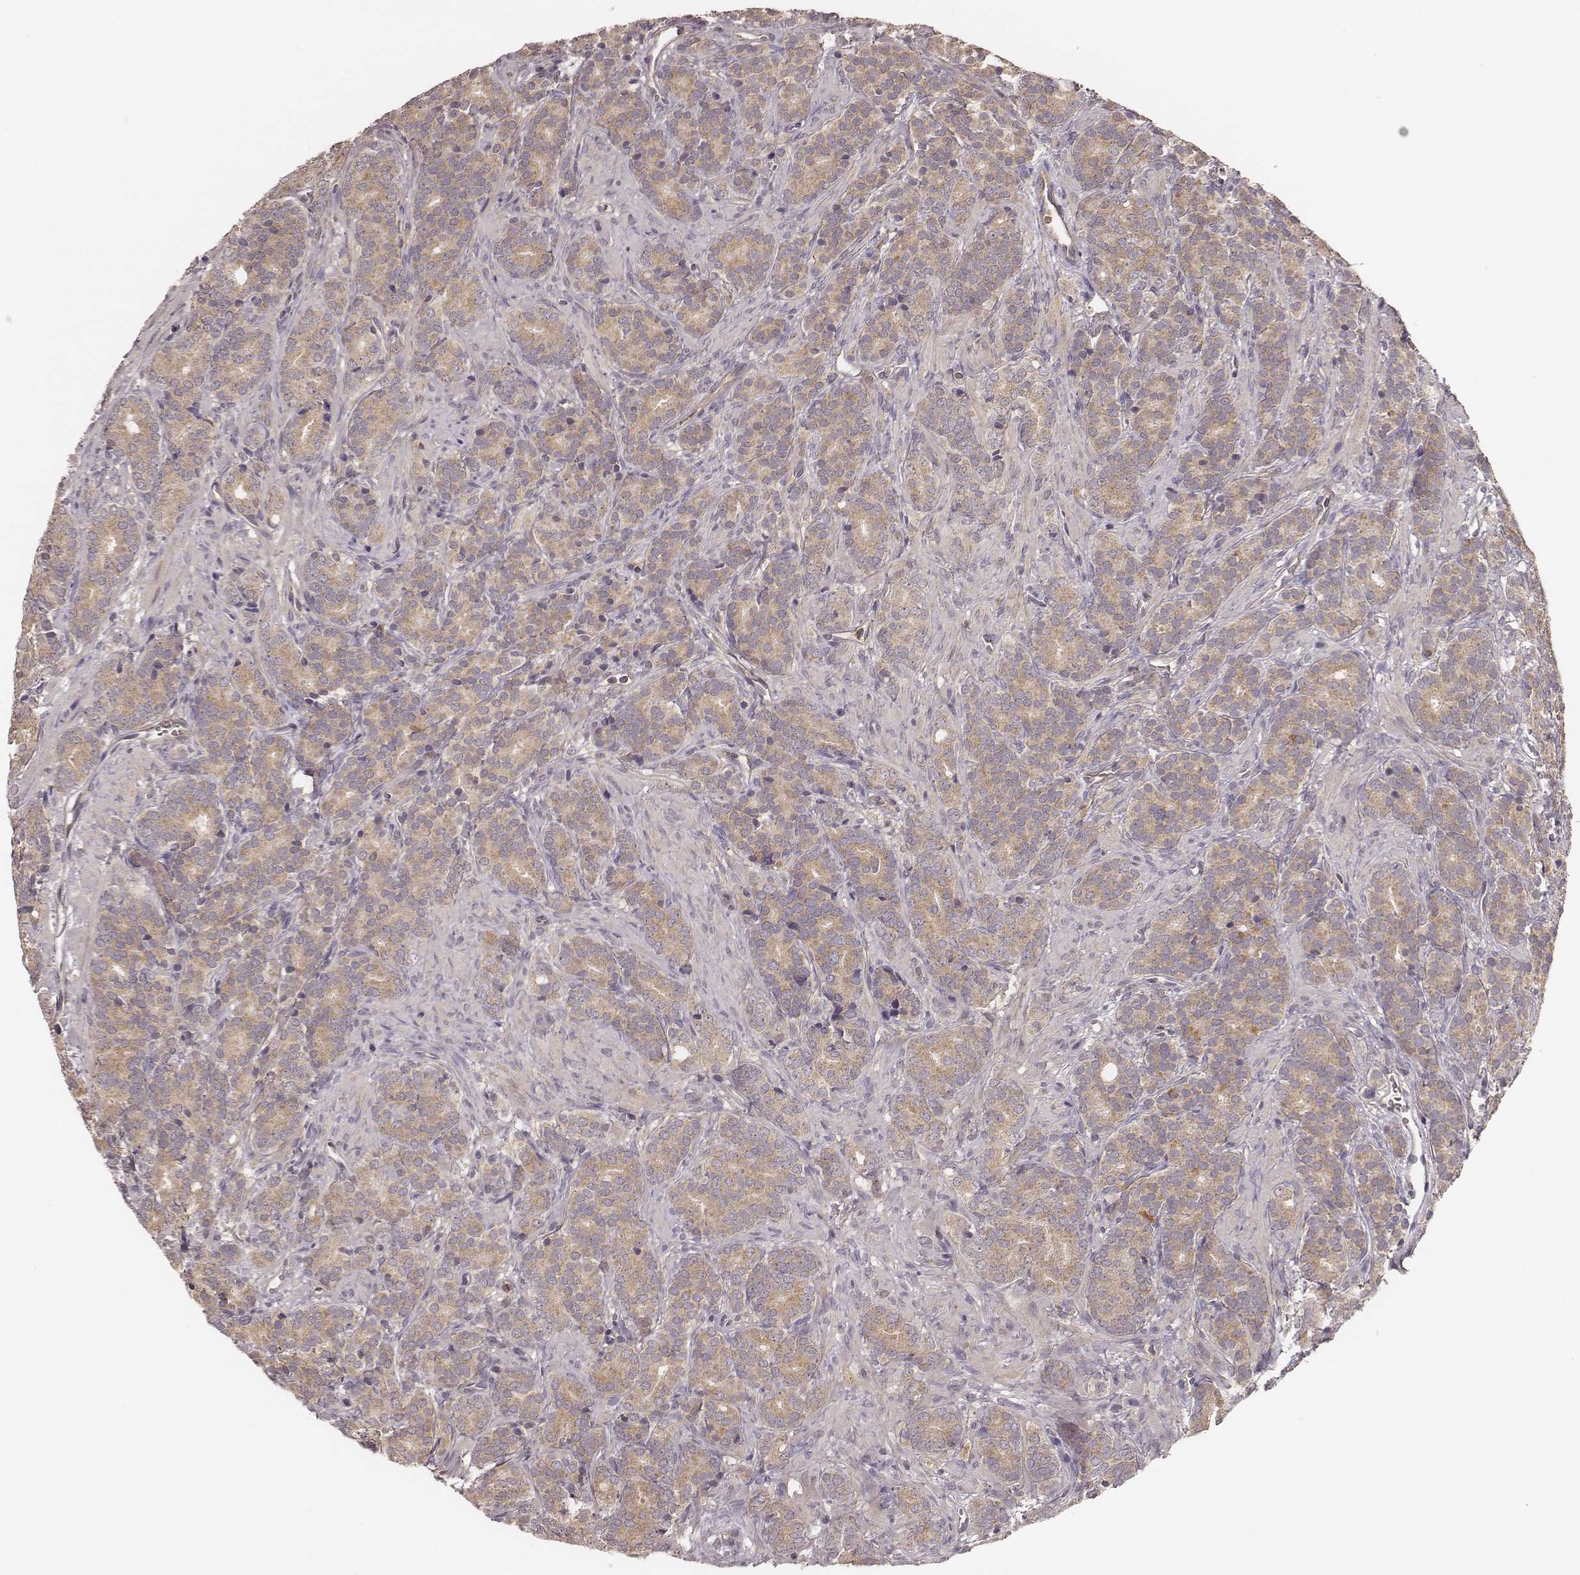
{"staining": {"intensity": "weak", "quantity": ">75%", "location": "cytoplasmic/membranous"}, "tissue": "prostate cancer", "cell_type": "Tumor cells", "image_type": "cancer", "snomed": [{"axis": "morphology", "description": "Adenocarcinoma, High grade"}, {"axis": "topography", "description": "Prostate"}], "caption": "Protein staining of prostate cancer tissue displays weak cytoplasmic/membranous expression in approximately >75% of tumor cells. (Stains: DAB in brown, nuclei in blue, Microscopy: brightfield microscopy at high magnification).", "gene": "CARS1", "patient": {"sex": "male", "age": 84}}